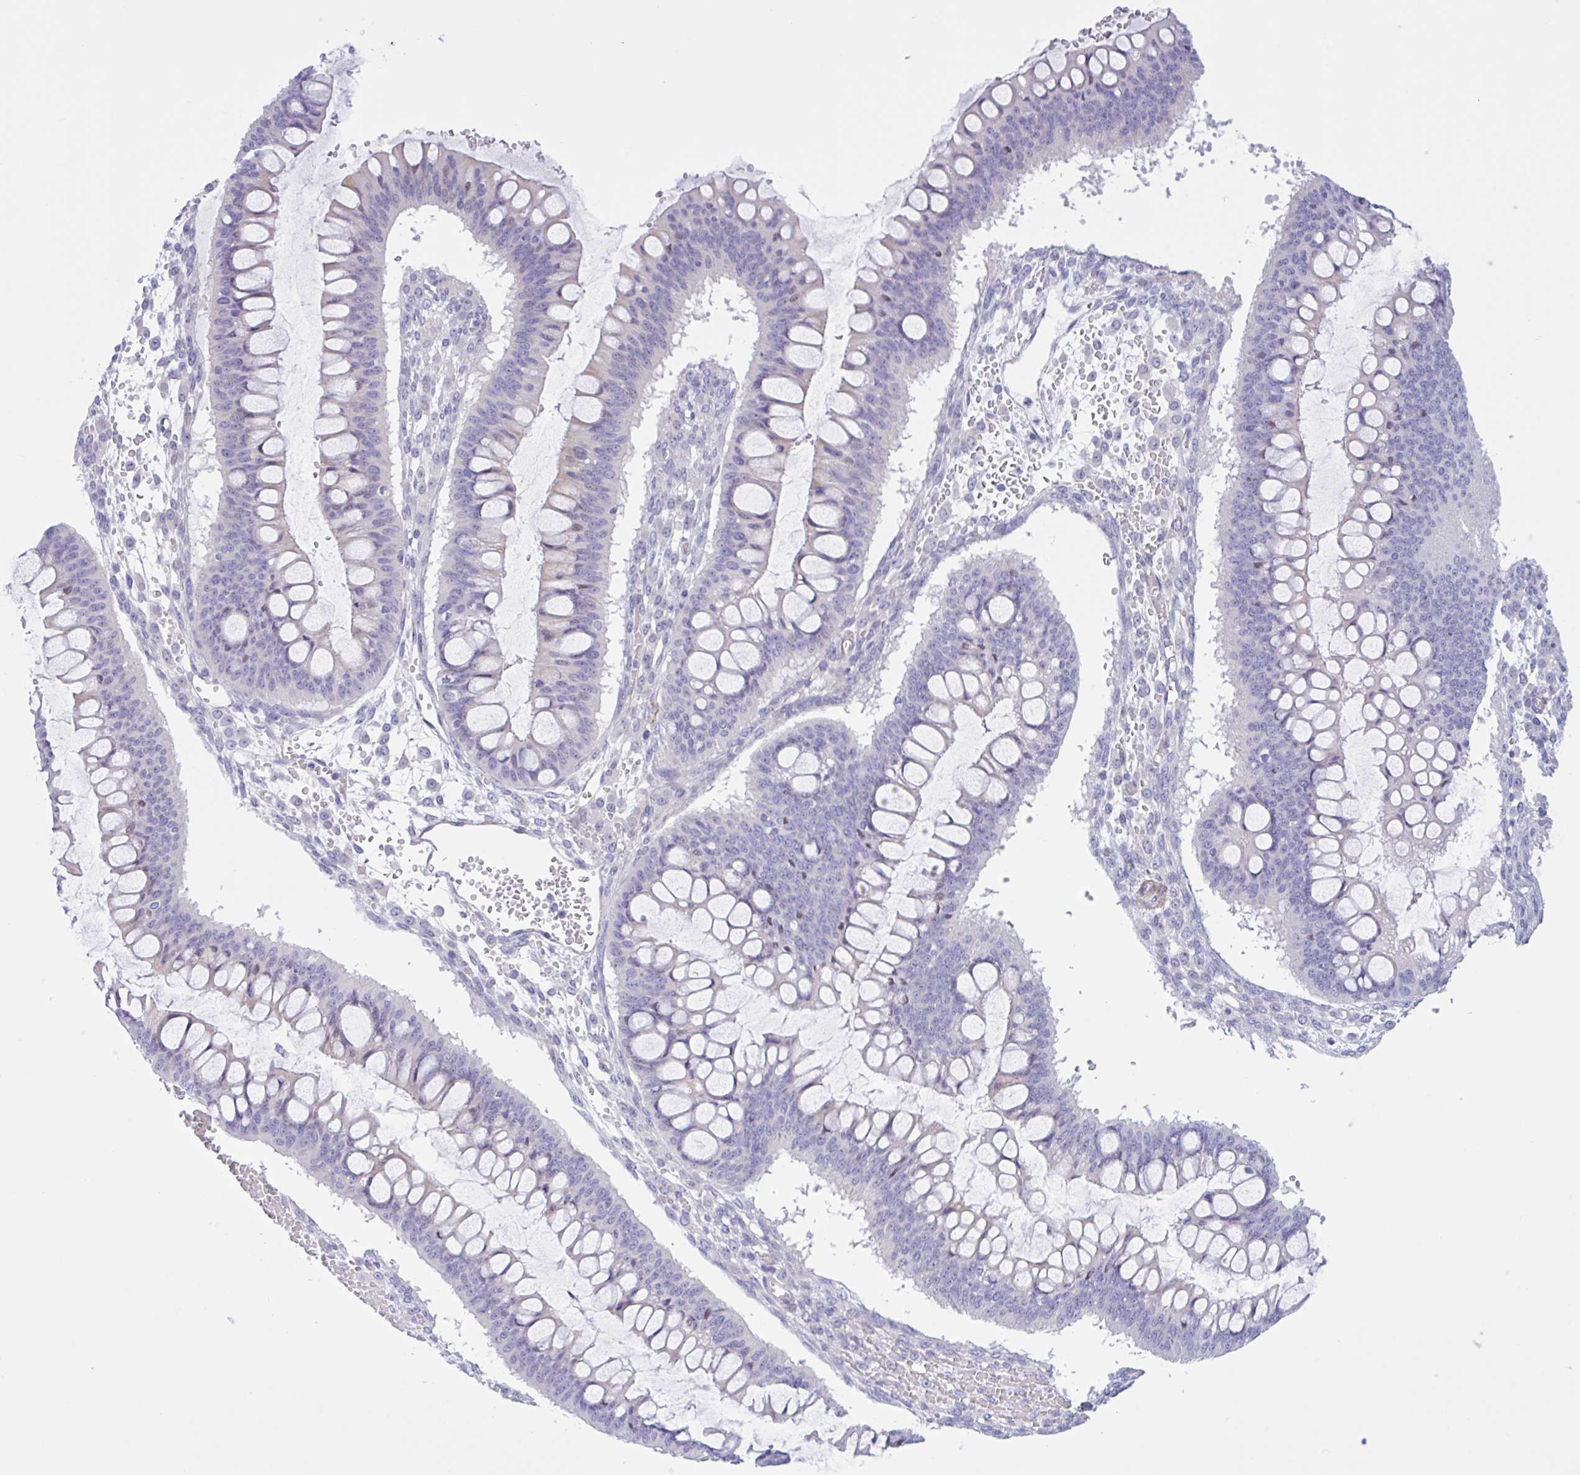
{"staining": {"intensity": "negative", "quantity": "none", "location": "none"}, "tissue": "ovarian cancer", "cell_type": "Tumor cells", "image_type": "cancer", "snomed": [{"axis": "morphology", "description": "Cystadenocarcinoma, mucinous, NOS"}, {"axis": "topography", "description": "Ovary"}], "caption": "Immunohistochemistry (IHC) of human ovarian mucinous cystadenocarcinoma reveals no expression in tumor cells.", "gene": "AHCYL2", "patient": {"sex": "female", "age": 73}}